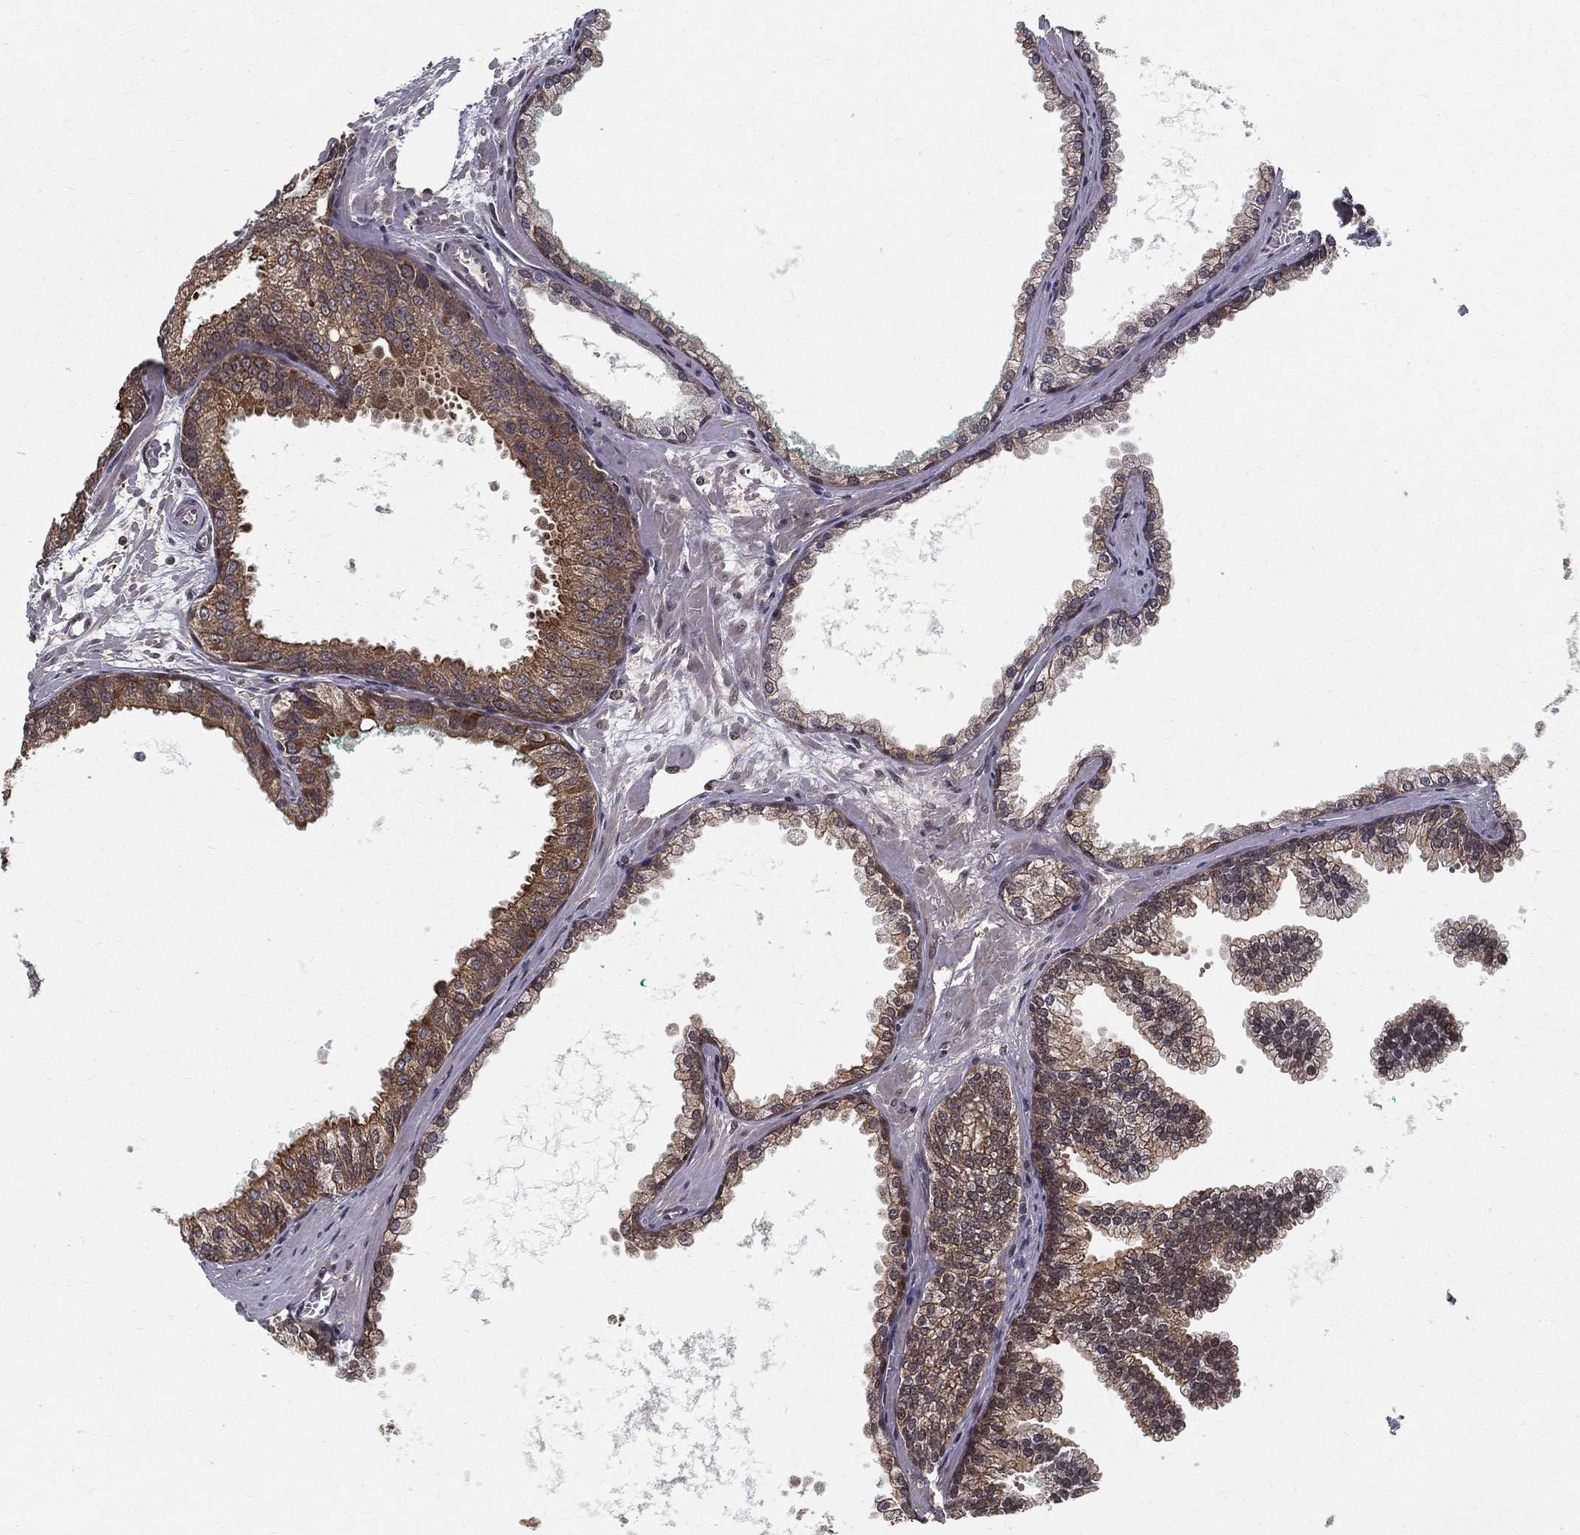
{"staining": {"intensity": "moderate", "quantity": "25%-75%", "location": "cytoplasmic/membranous"}, "tissue": "prostate cancer", "cell_type": "Tumor cells", "image_type": "cancer", "snomed": [{"axis": "morphology", "description": "Adenocarcinoma, NOS"}, {"axis": "topography", "description": "Prostate"}], "caption": "DAB (3,3'-diaminobenzidine) immunohistochemical staining of human adenocarcinoma (prostate) shows moderate cytoplasmic/membranous protein staining in about 25%-75% of tumor cells.", "gene": "SLC6A6", "patient": {"sex": "male", "age": 67}}